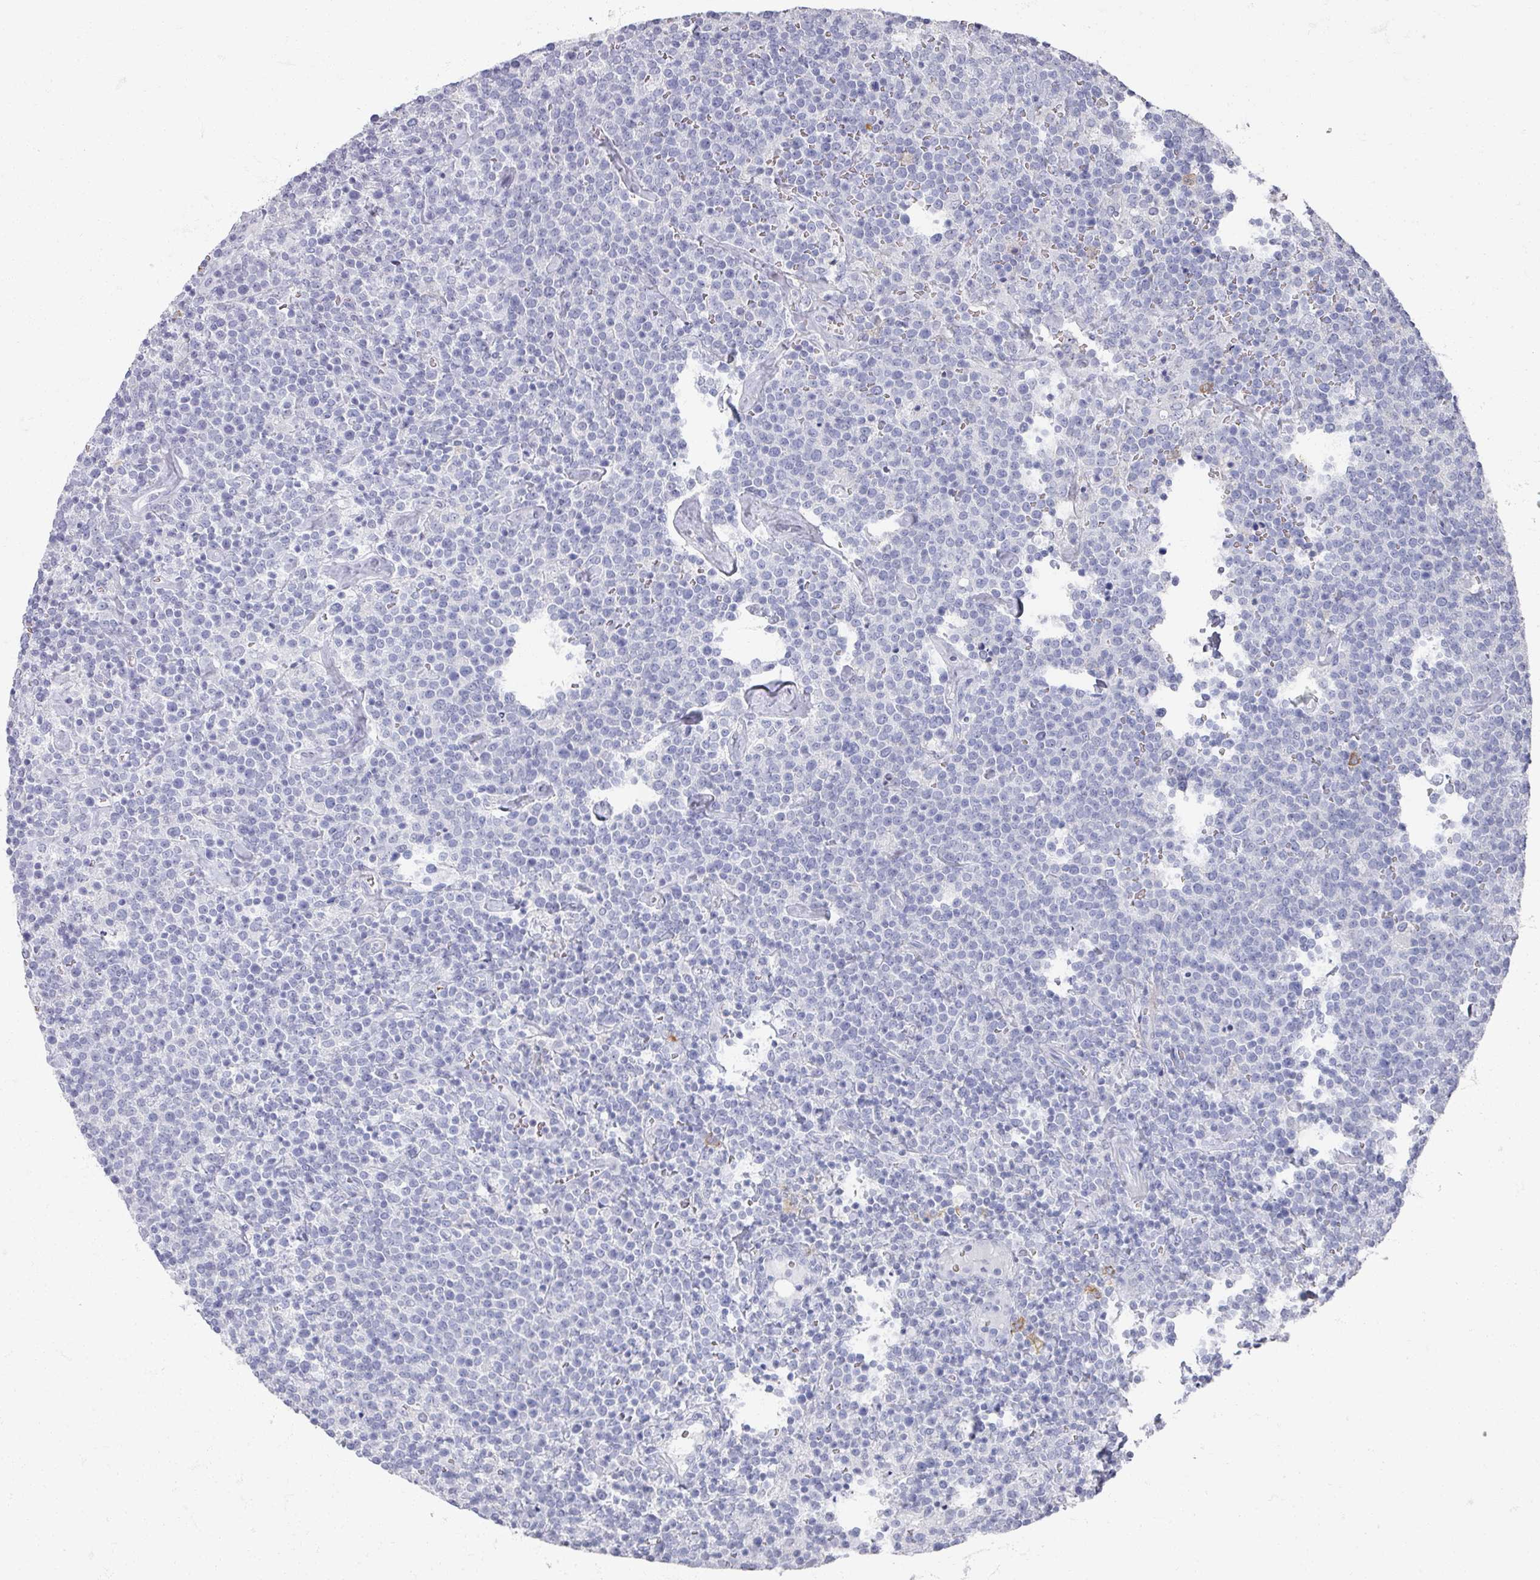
{"staining": {"intensity": "negative", "quantity": "none", "location": "none"}, "tissue": "lymphoma", "cell_type": "Tumor cells", "image_type": "cancer", "snomed": [{"axis": "morphology", "description": "Malignant lymphoma, non-Hodgkin's type, High grade"}, {"axis": "topography", "description": "Lymph node"}], "caption": "Tumor cells show no significant protein expression in malignant lymphoma, non-Hodgkin's type (high-grade). (Brightfield microscopy of DAB IHC at high magnification).", "gene": "OMG", "patient": {"sex": "male", "age": 61}}